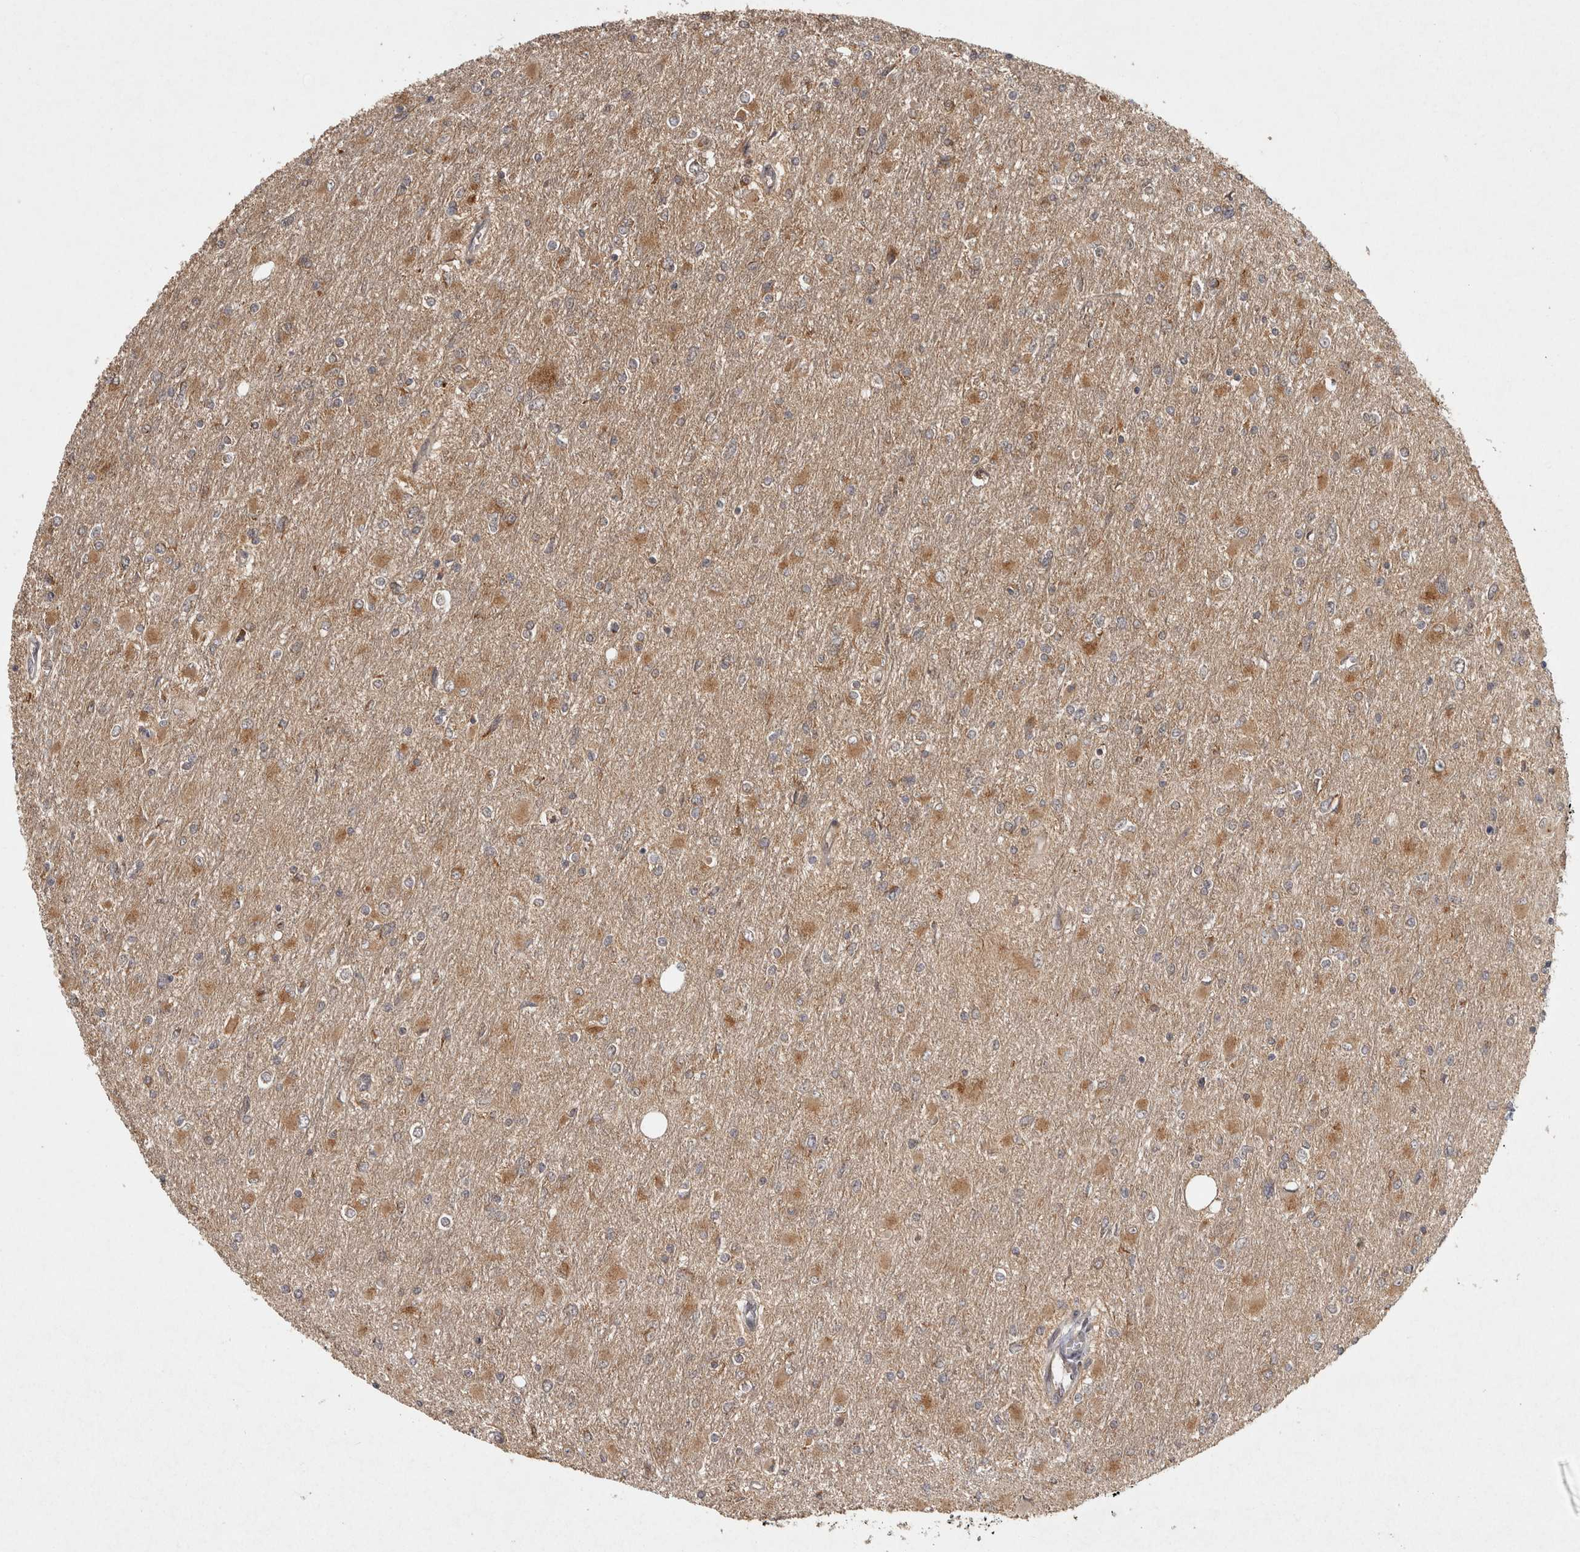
{"staining": {"intensity": "moderate", "quantity": "25%-75%", "location": "cytoplasmic/membranous"}, "tissue": "glioma", "cell_type": "Tumor cells", "image_type": "cancer", "snomed": [{"axis": "morphology", "description": "Glioma, malignant, High grade"}, {"axis": "topography", "description": "Cerebral cortex"}], "caption": "Human glioma stained with a brown dye exhibits moderate cytoplasmic/membranous positive positivity in about 25%-75% of tumor cells.", "gene": "CAMSAP2", "patient": {"sex": "female", "age": 36}}